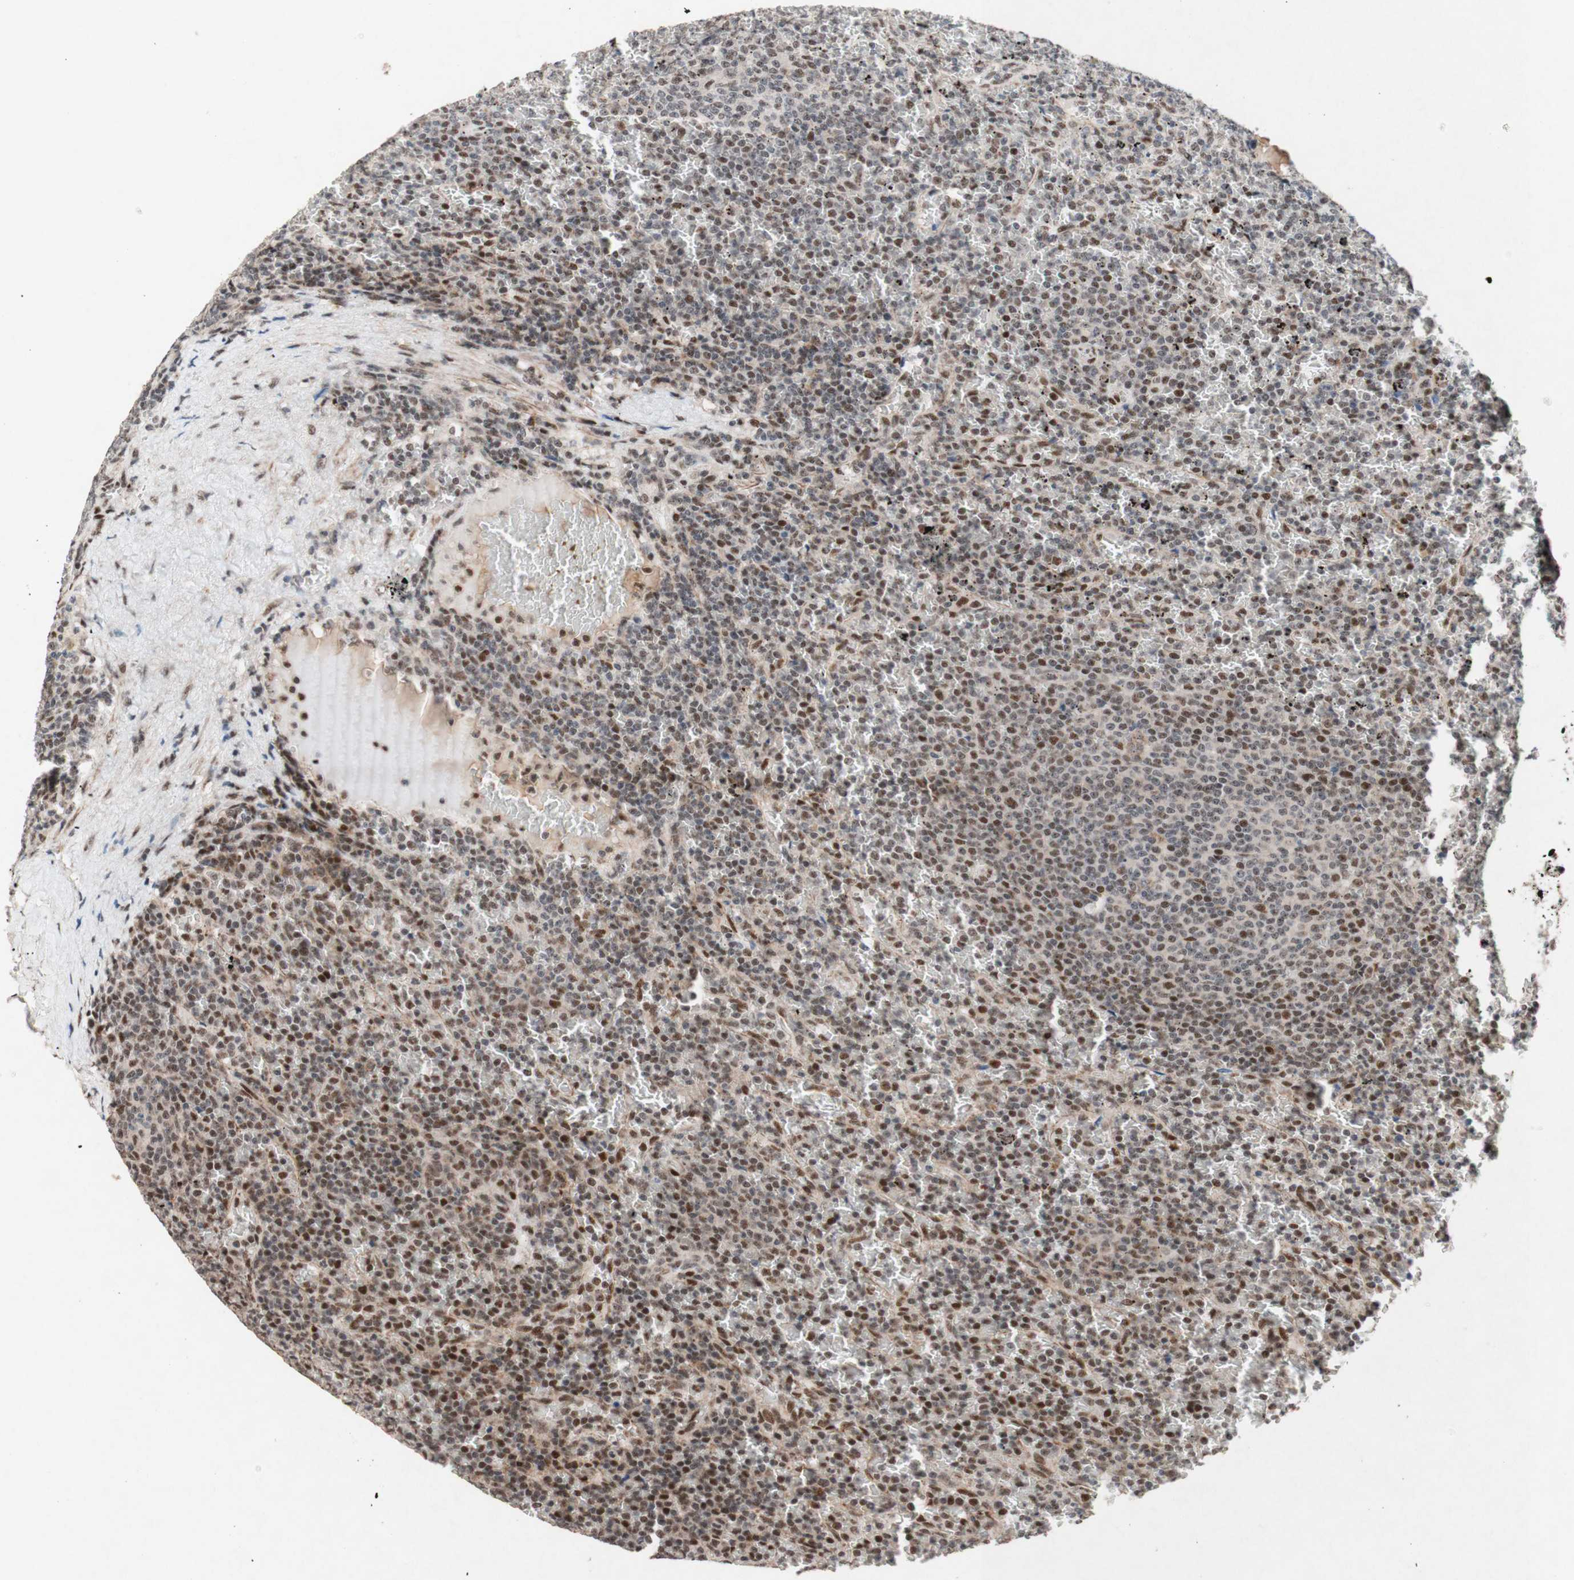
{"staining": {"intensity": "moderate", "quantity": "25%-75%", "location": "nuclear"}, "tissue": "lymphoma", "cell_type": "Tumor cells", "image_type": "cancer", "snomed": [{"axis": "morphology", "description": "Malignant lymphoma, non-Hodgkin's type, Low grade"}, {"axis": "topography", "description": "Spleen"}], "caption": "Protein expression analysis of low-grade malignant lymphoma, non-Hodgkin's type displays moderate nuclear positivity in approximately 25%-75% of tumor cells. (Brightfield microscopy of DAB IHC at high magnification).", "gene": "TLE1", "patient": {"sex": "female", "age": 77}}